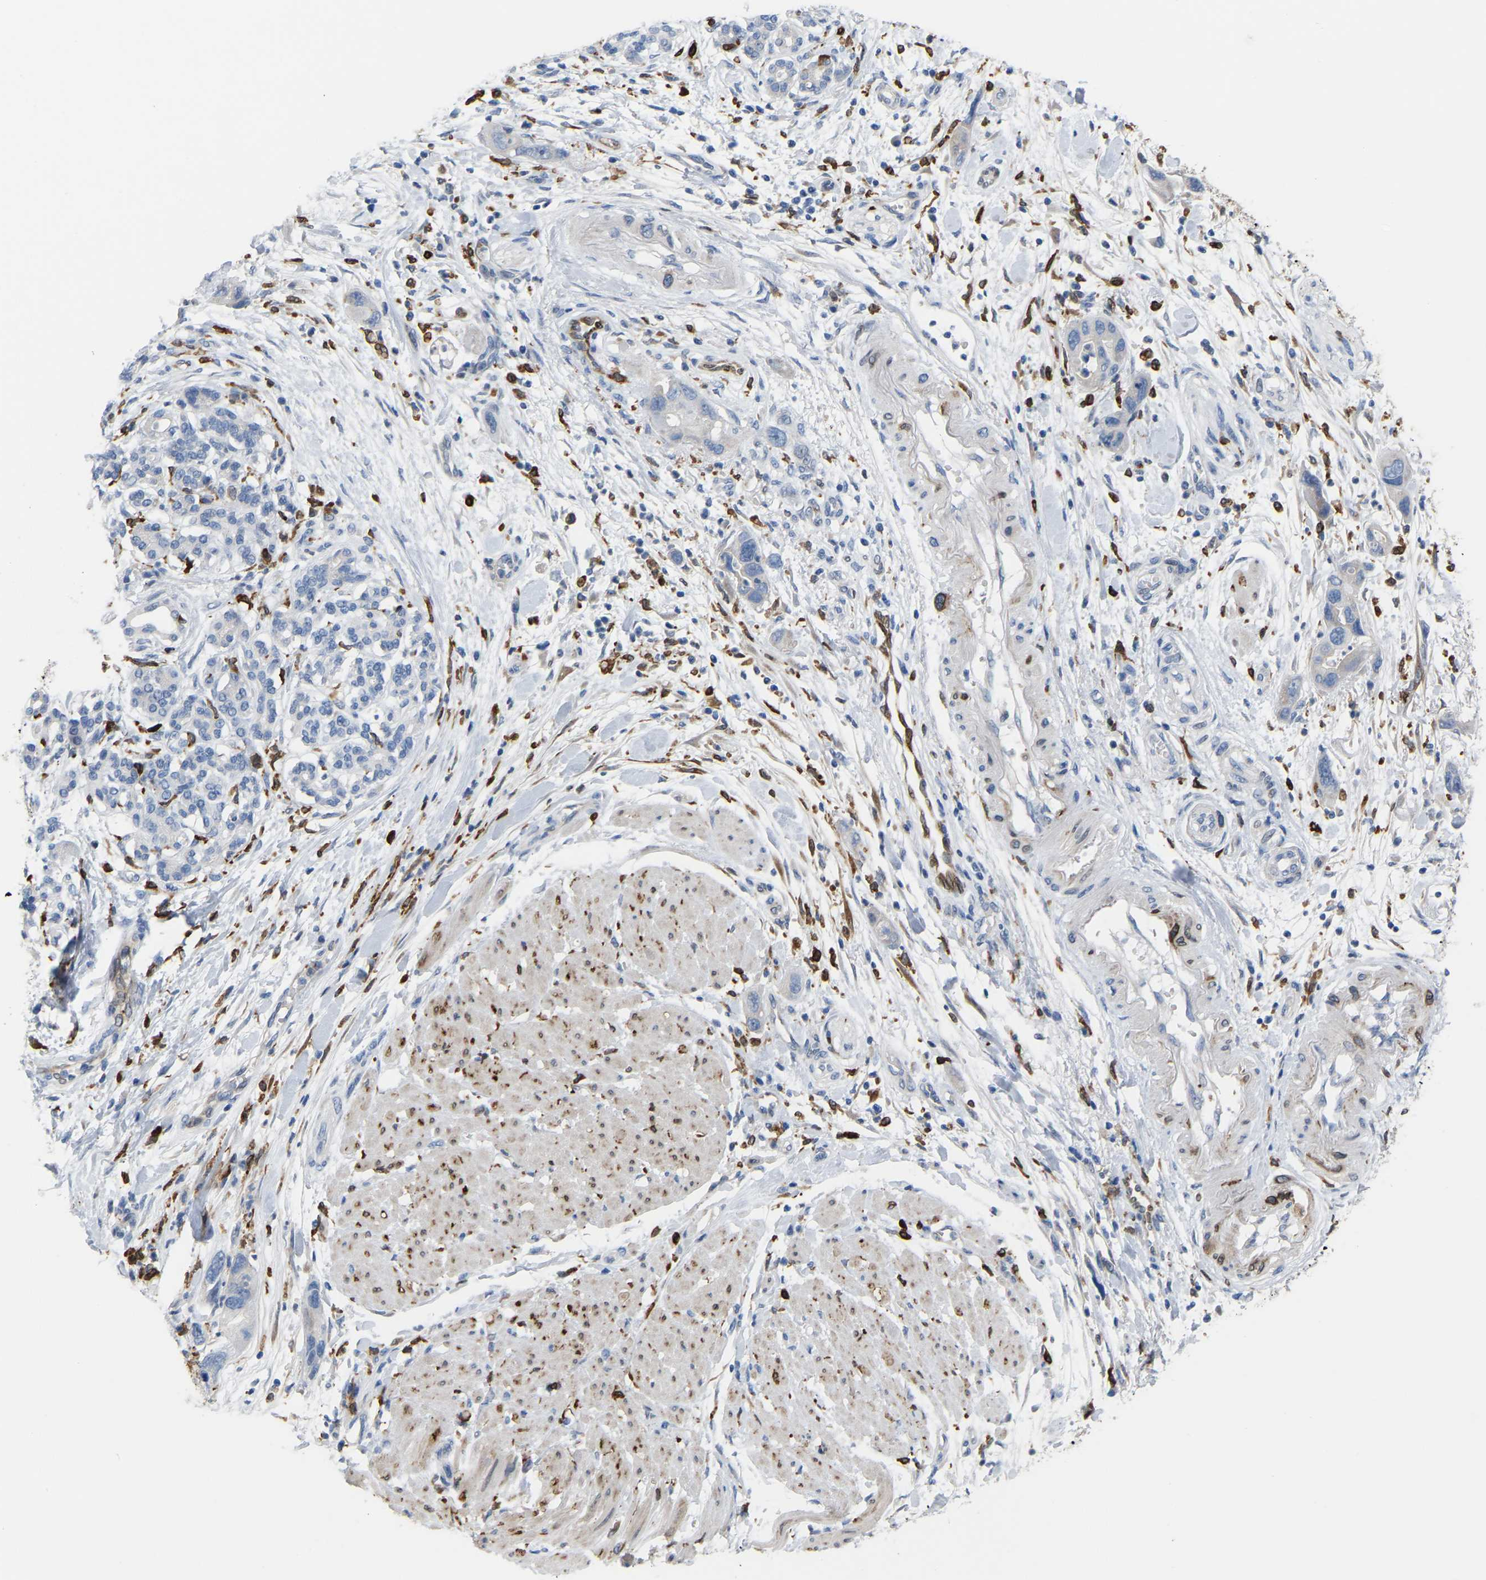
{"staining": {"intensity": "negative", "quantity": "none", "location": "none"}, "tissue": "pancreatic cancer", "cell_type": "Tumor cells", "image_type": "cancer", "snomed": [{"axis": "morphology", "description": "Normal tissue, NOS"}, {"axis": "morphology", "description": "Adenocarcinoma, NOS"}, {"axis": "topography", "description": "Pancreas"}], "caption": "A photomicrograph of pancreatic adenocarcinoma stained for a protein shows no brown staining in tumor cells. (Stains: DAB (3,3'-diaminobenzidine) IHC with hematoxylin counter stain, Microscopy: brightfield microscopy at high magnification).", "gene": "PTGS1", "patient": {"sex": "female", "age": 71}}